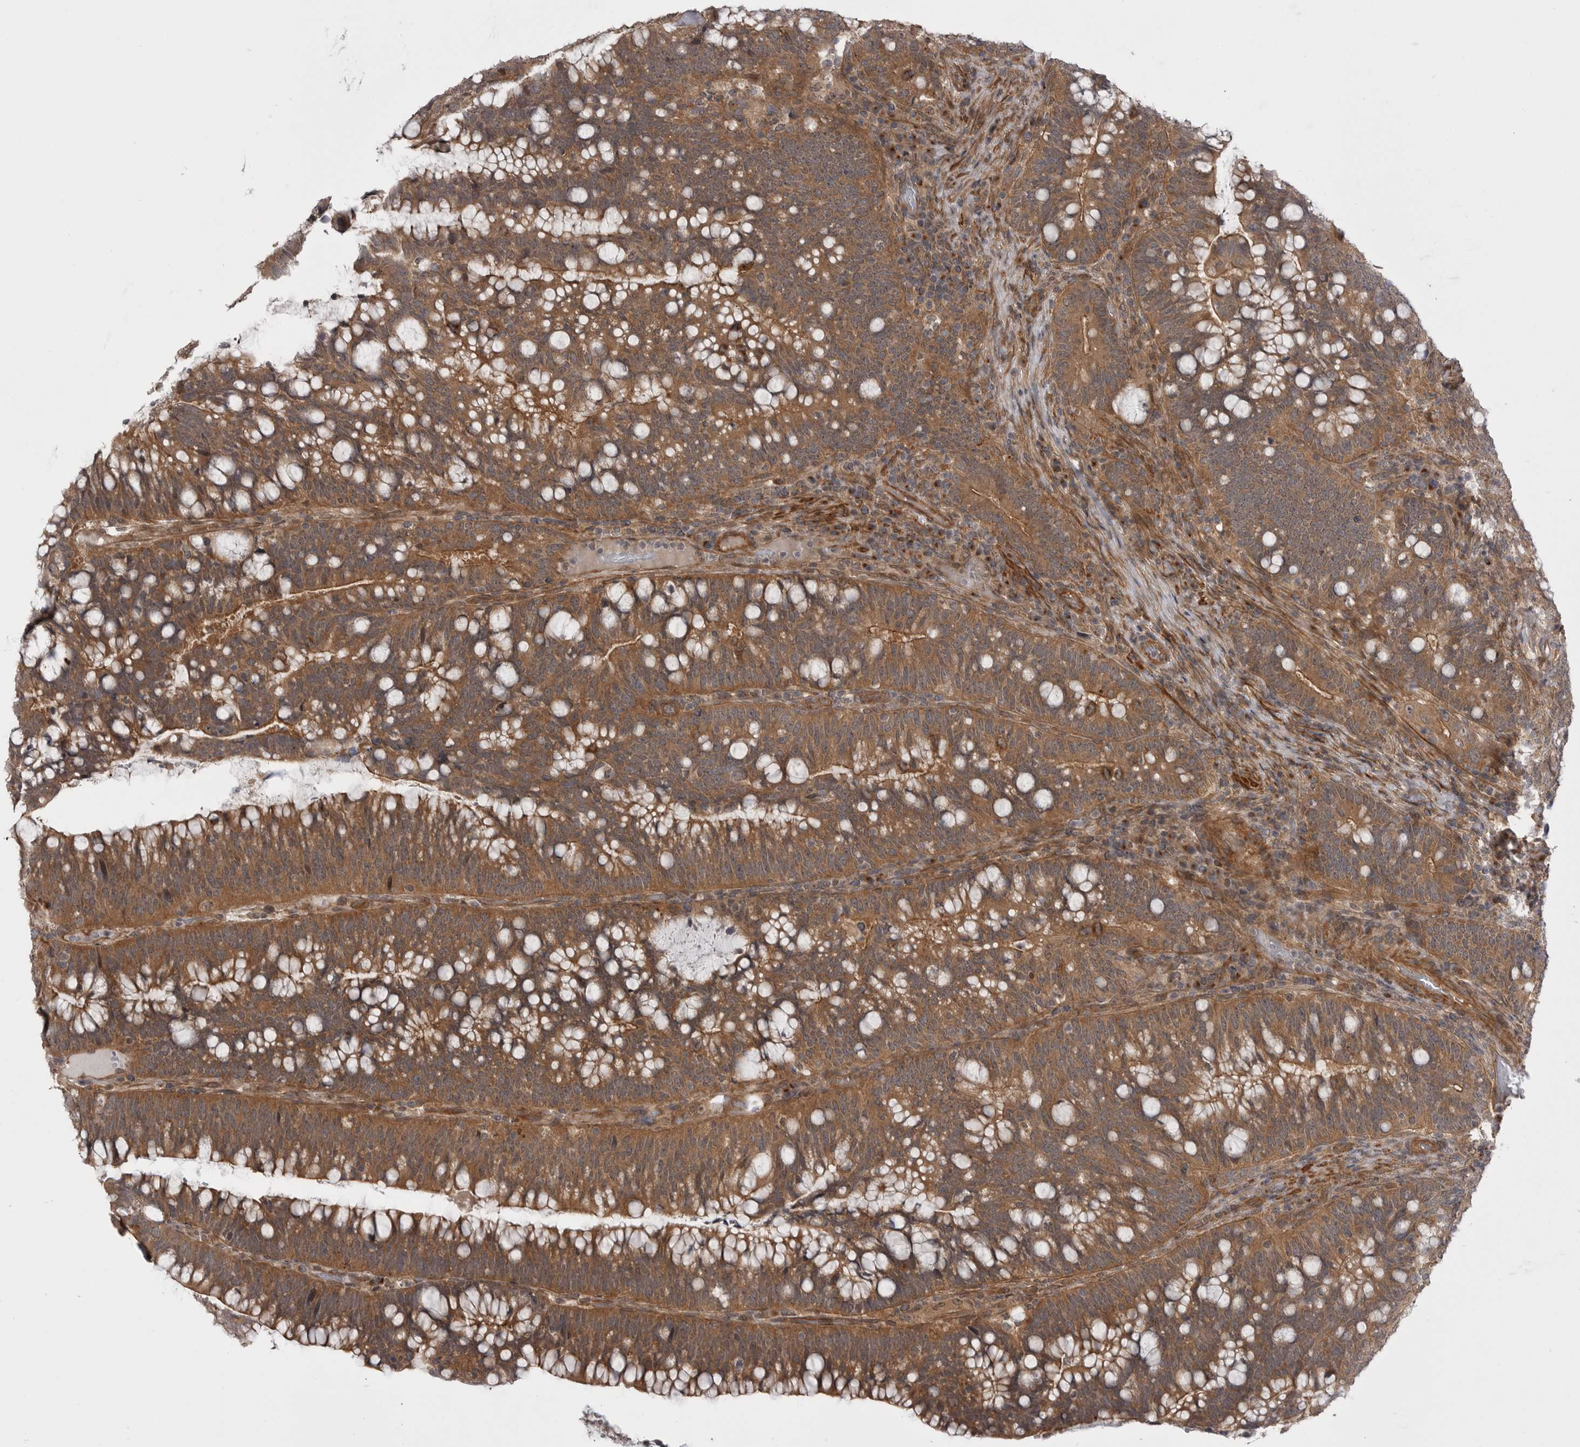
{"staining": {"intensity": "moderate", "quantity": ">75%", "location": "cytoplasmic/membranous"}, "tissue": "colorectal cancer", "cell_type": "Tumor cells", "image_type": "cancer", "snomed": [{"axis": "morphology", "description": "Adenocarcinoma, NOS"}, {"axis": "topography", "description": "Colon"}], "caption": "Protein analysis of colorectal adenocarcinoma tissue reveals moderate cytoplasmic/membranous staining in about >75% of tumor cells. The staining is performed using DAB (3,3'-diaminobenzidine) brown chromogen to label protein expression. The nuclei are counter-stained blue using hematoxylin.", "gene": "PDCL", "patient": {"sex": "female", "age": 66}}